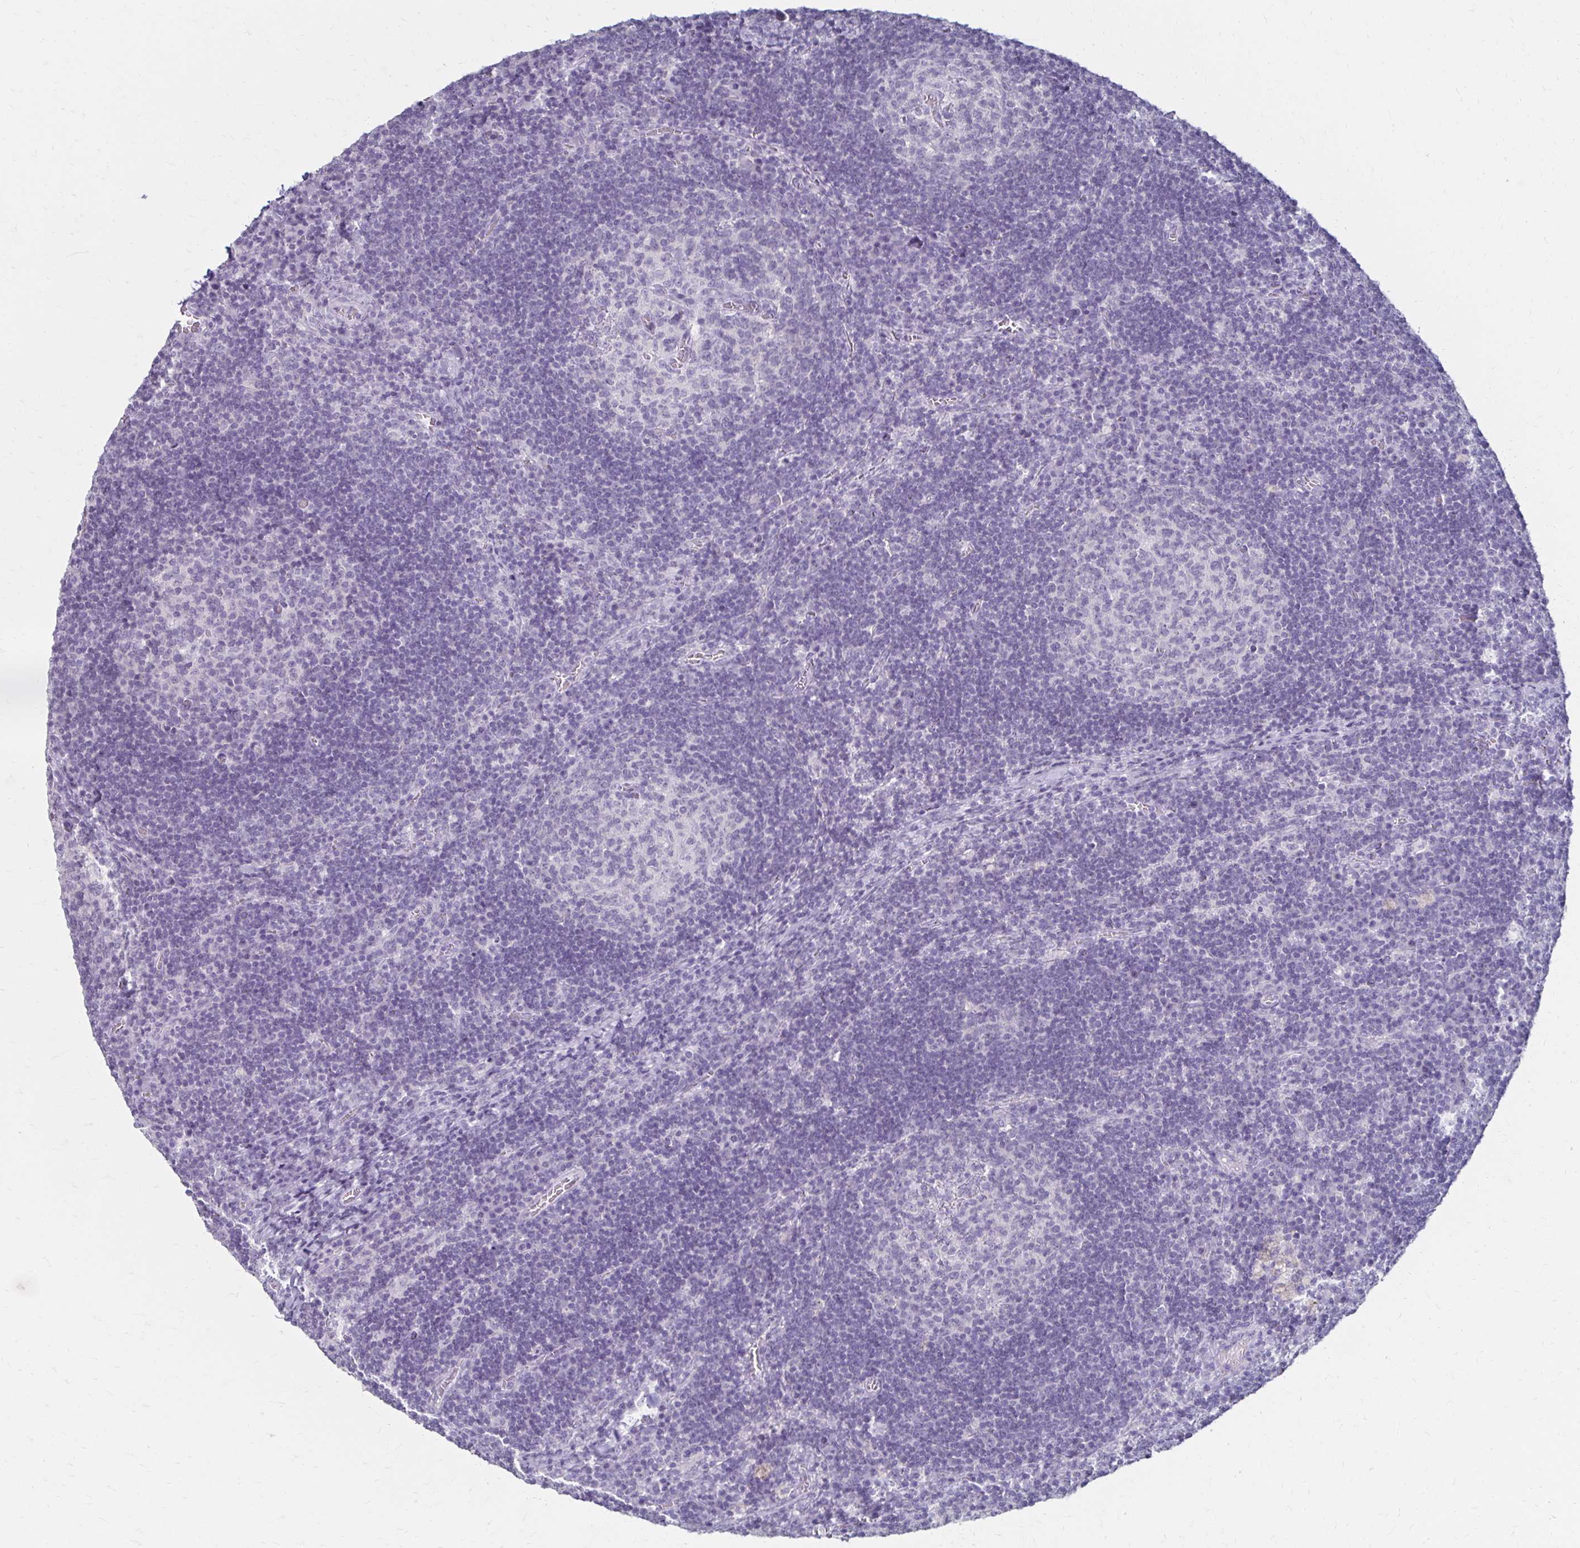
{"staining": {"intensity": "negative", "quantity": "none", "location": "none"}, "tissue": "lymph node", "cell_type": "Germinal center cells", "image_type": "normal", "snomed": [{"axis": "morphology", "description": "Normal tissue, NOS"}, {"axis": "topography", "description": "Lymph node"}], "caption": "This micrograph is of benign lymph node stained with immunohistochemistry to label a protein in brown with the nuclei are counter-stained blue. There is no positivity in germinal center cells.", "gene": "TOMM34", "patient": {"sex": "male", "age": 67}}